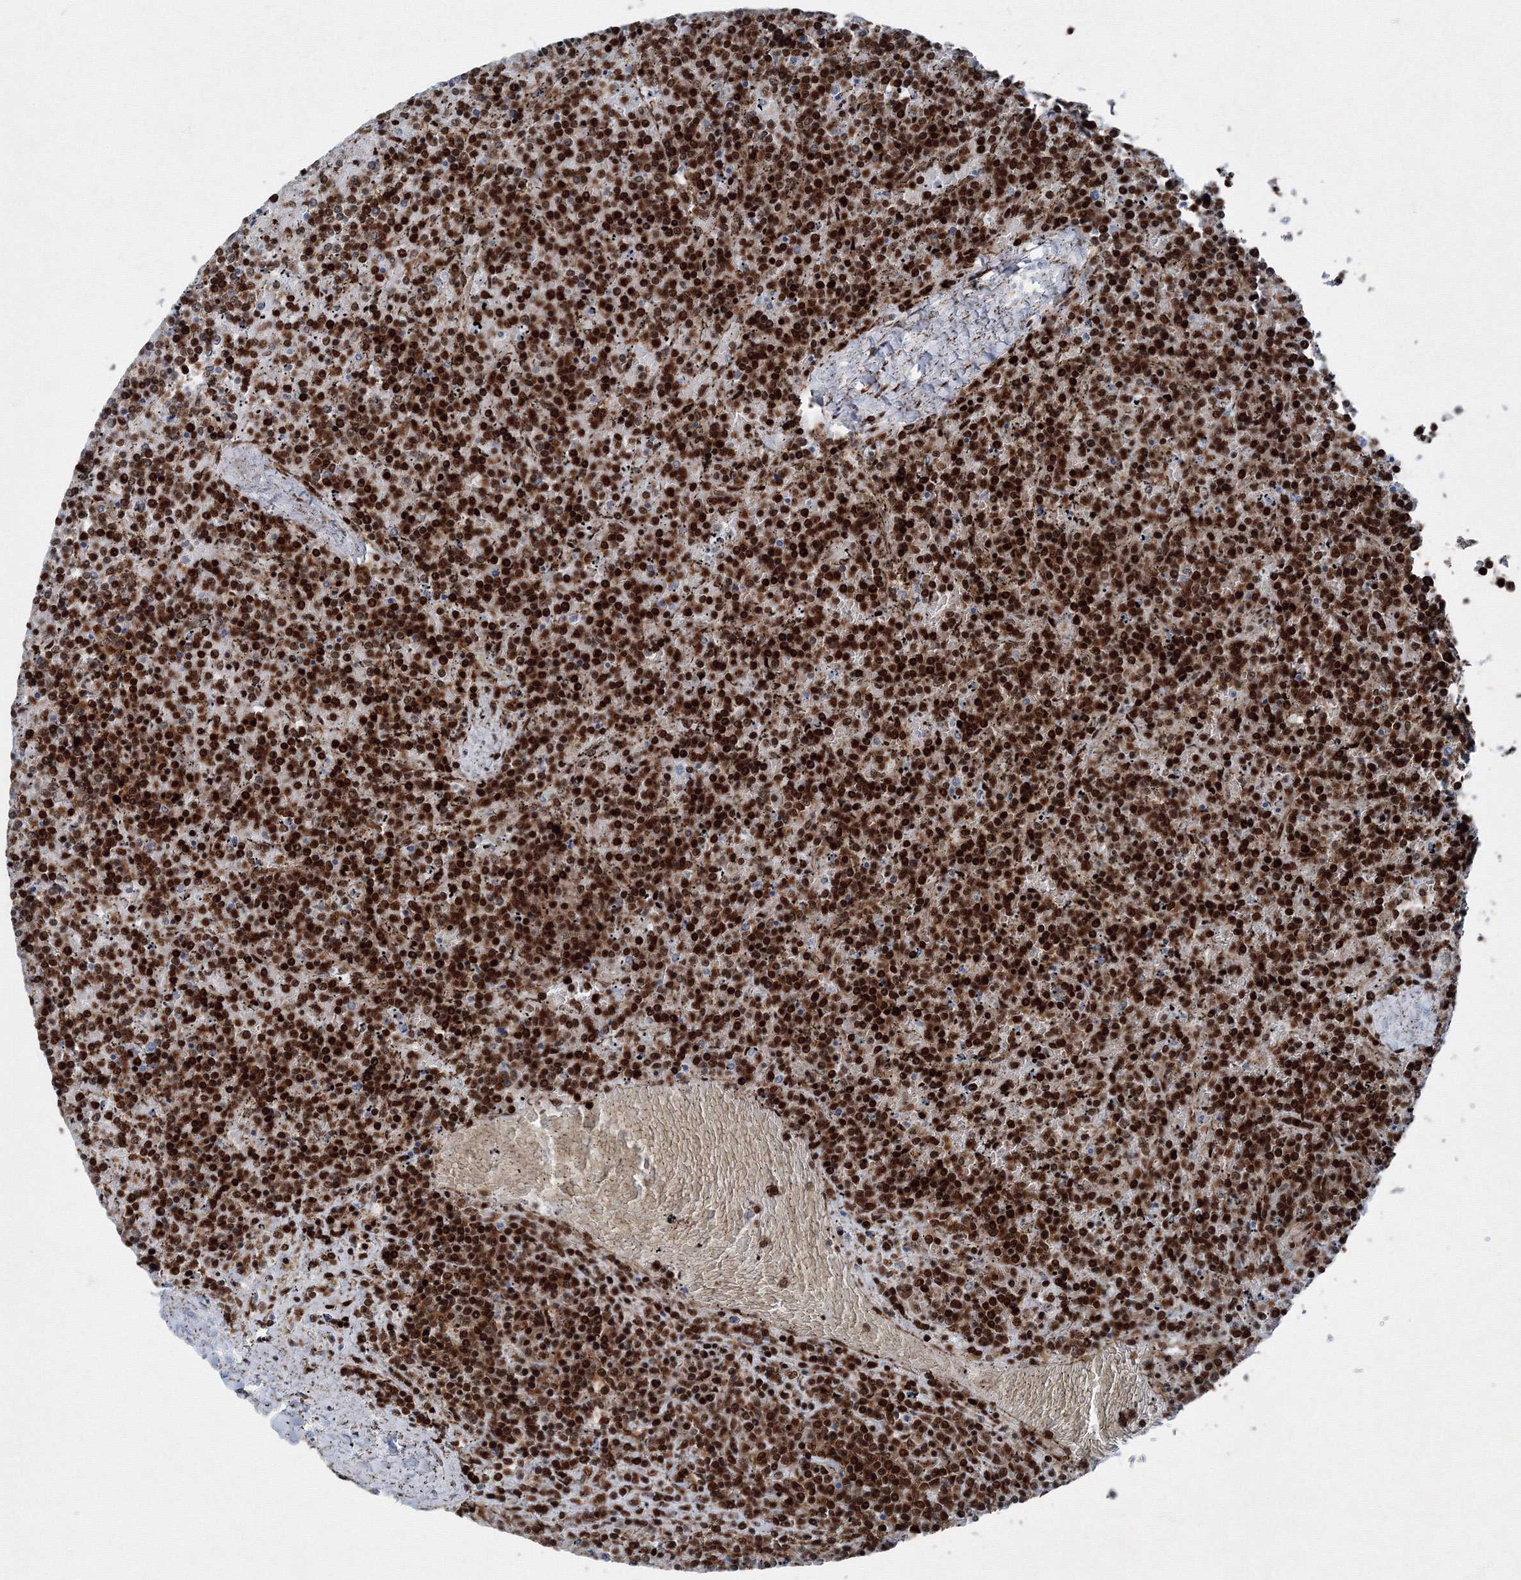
{"staining": {"intensity": "strong", "quantity": ">75%", "location": "nuclear"}, "tissue": "lymphoma", "cell_type": "Tumor cells", "image_type": "cancer", "snomed": [{"axis": "morphology", "description": "Malignant lymphoma, non-Hodgkin's type, Low grade"}, {"axis": "topography", "description": "Spleen"}], "caption": "Low-grade malignant lymphoma, non-Hodgkin's type was stained to show a protein in brown. There is high levels of strong nuclear expression in about >75% of tumor cells.", "gene": "SNRPC", "patient": {"sex": "female", "age": 19}}